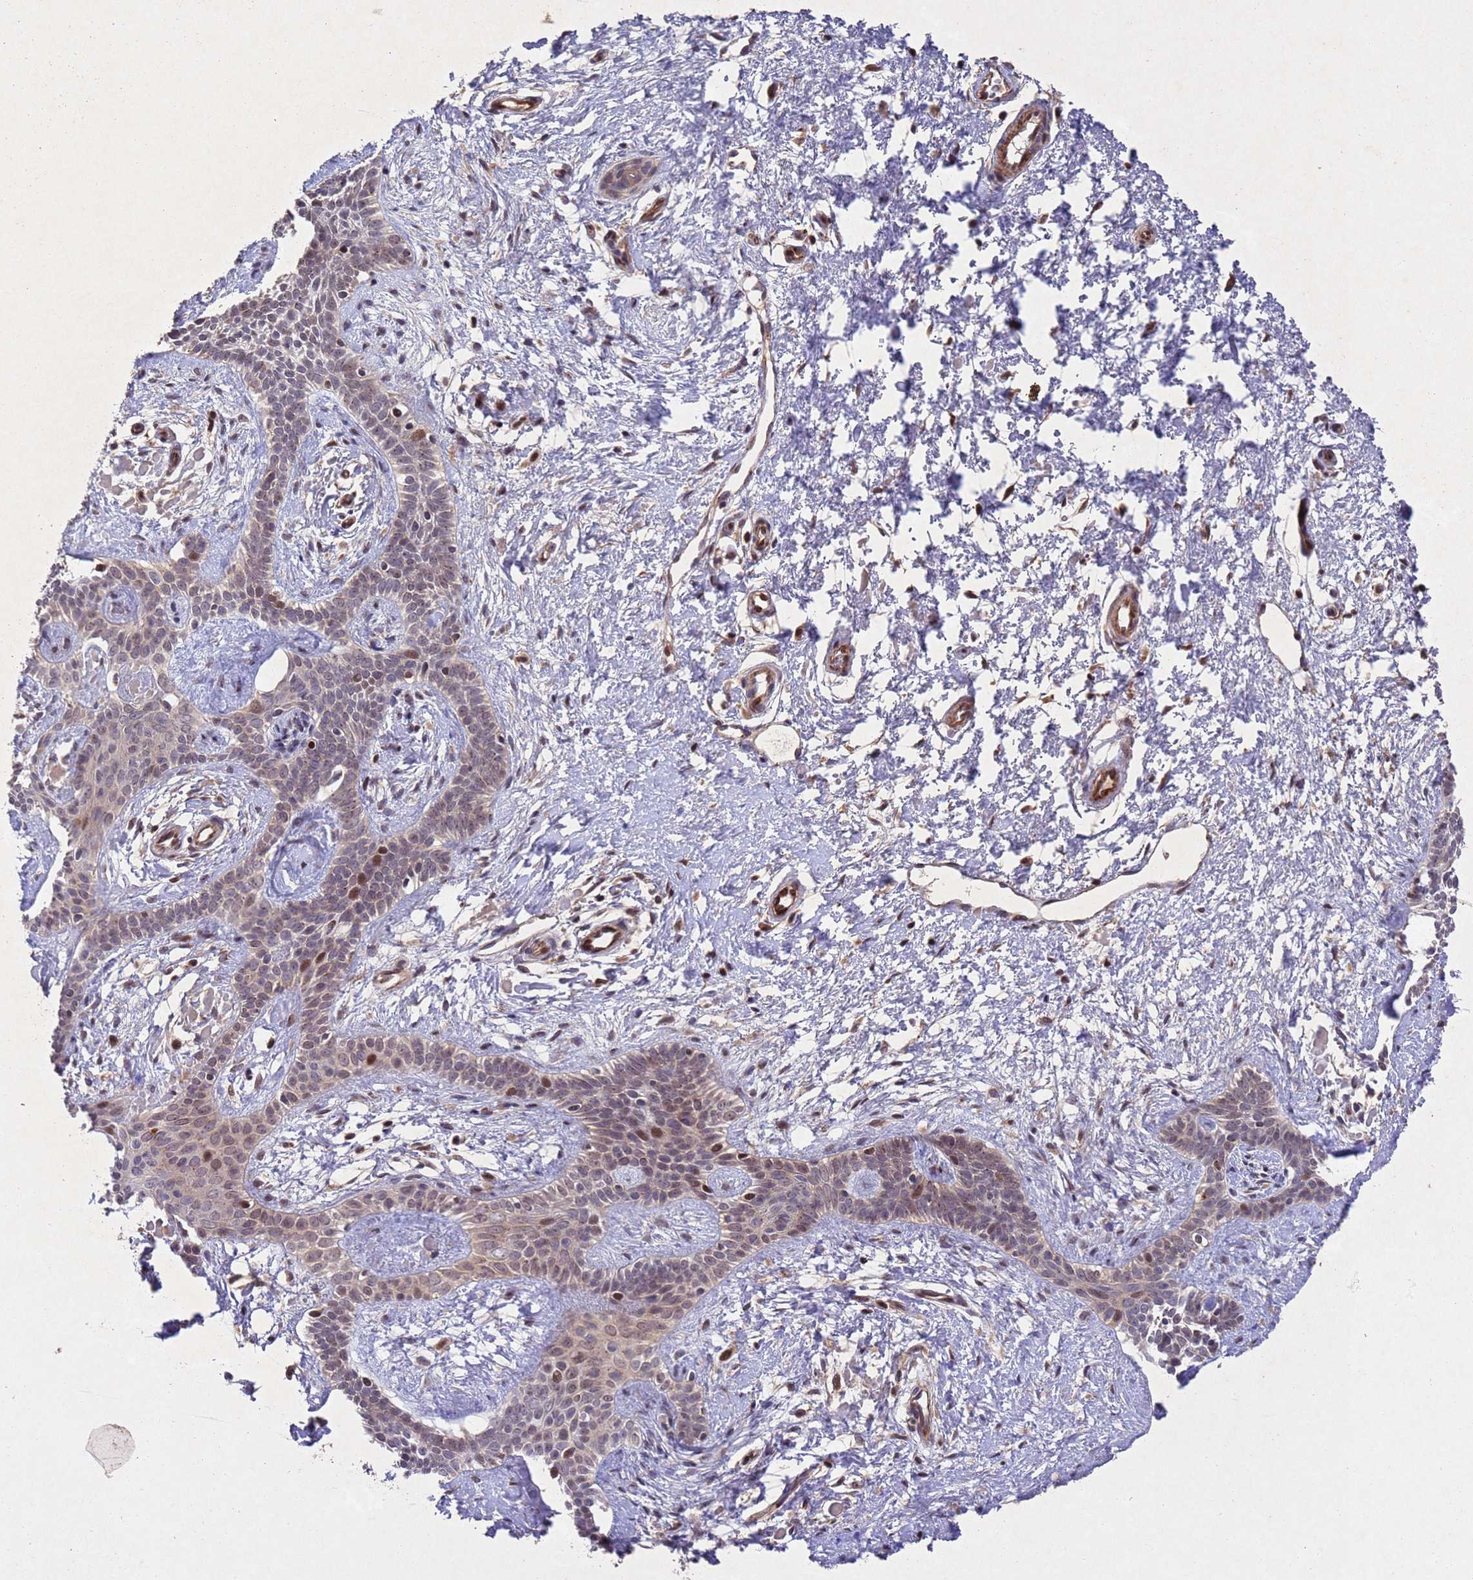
{"staining": {"intensity": "moderate", "quantity": "25%-75%", "location": "nuclear"}, "tissue": "skin cancer", "cell_type": "Tumor cells", "image_type": "cancer", "snomed": [{"axis": "morphology", "description": "Basal cell carcinoma"}, {"axis": "topography", "description": "Skin"}], "caption": "Brown immunohistochemical staining in human skin cancer (basal cell carcinoma) demonstrates moderate nuclear expression in about 25%-75% of tumor cells. (Brightfield microscopy of DAB IHC at high magnification).", "gene": "TBK1", "patient": {"sex": "male", "age": 78}}